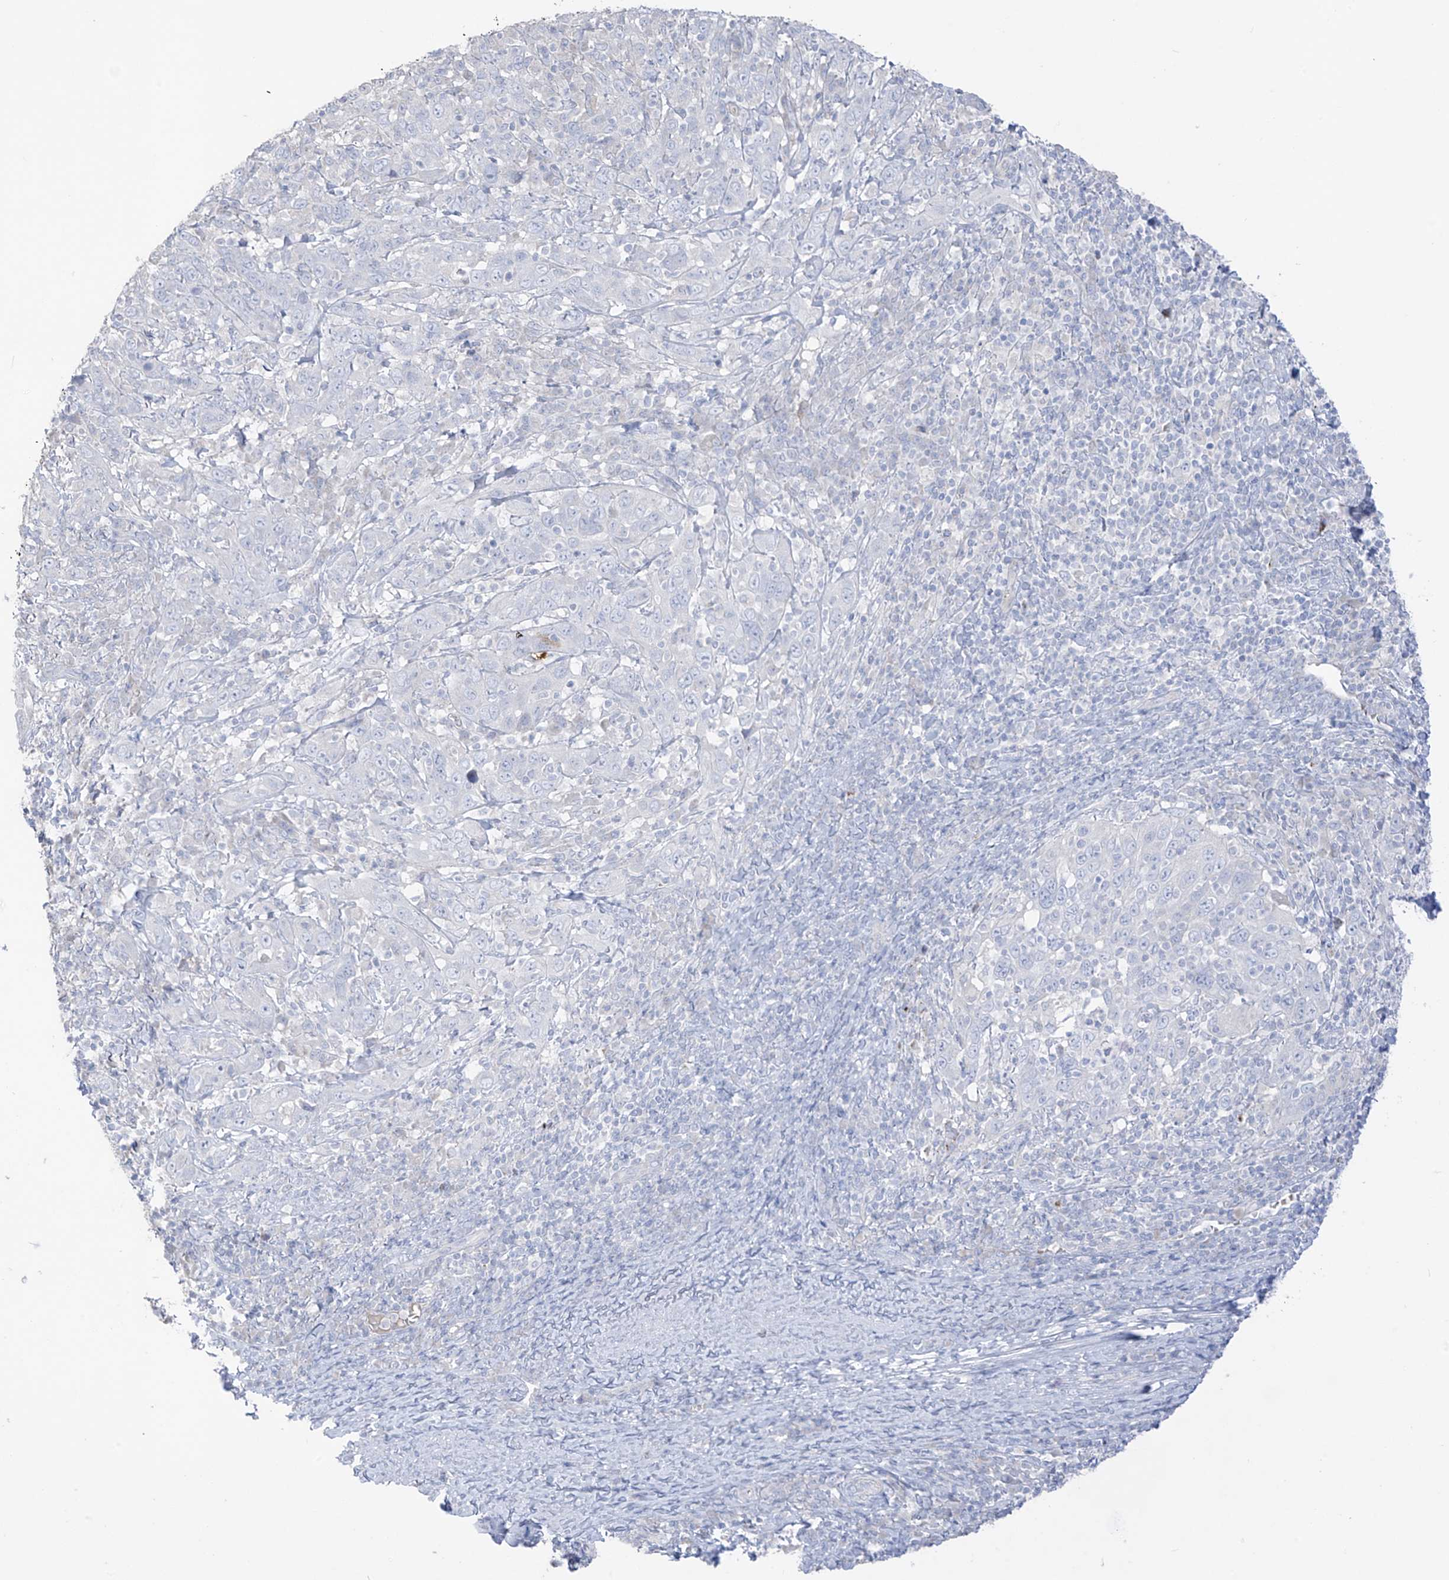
{"staining": {"intensity": "negative", "quantity": "none", "location": "none"}, "tissue": "cervical cancer", "cell_type": "Tumor cells", "image_type": "cancer", "snomed": [{"axis": "morphology", "description": "Squamous cell carcinoma, NOS"}, {"axis": "topography", "description": "Cervix"}], "caption": "Immunohistochemical staining of human cervical cancer reveals no significant staining in tumor cells. (Immunohistochemistry (ihc), brightfield microscopy, high magnification).", "gene": "ASPRV1", "patient": {"sex": "female", "age": 46}}